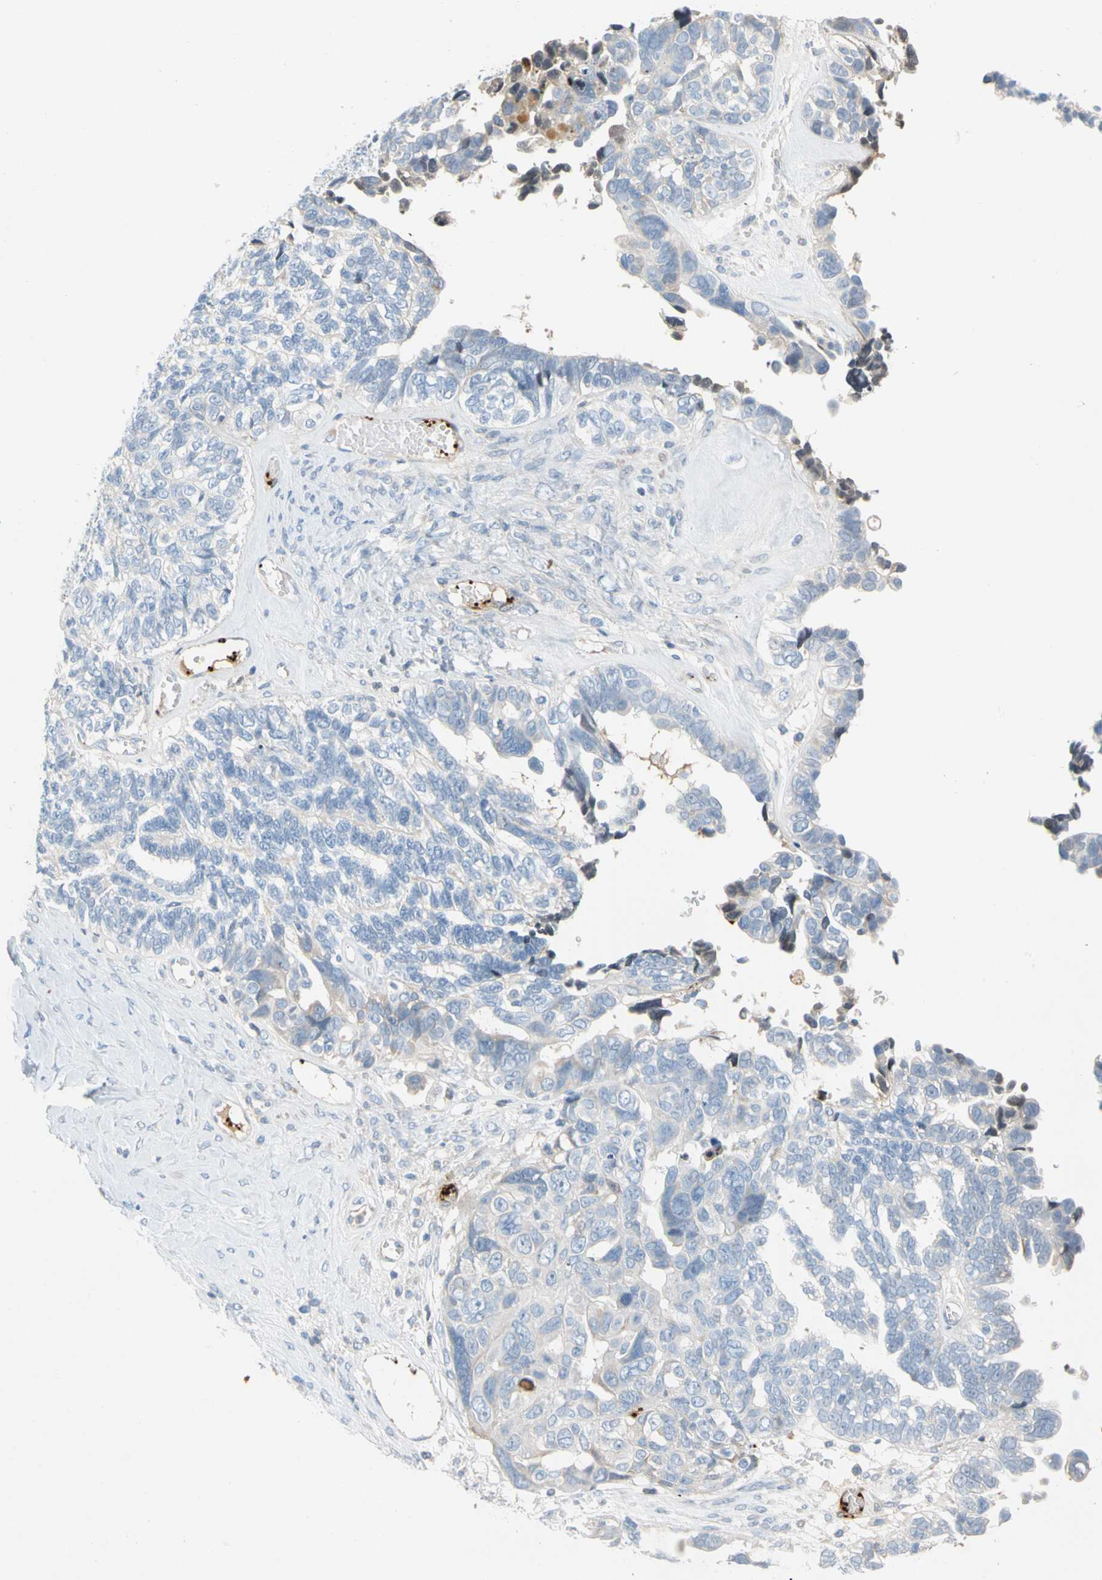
{"staining": {"intensity": "negative", "quantity": "none", "location": "none"}, "tissue": "ovarian cancer", "cell_type": "Tumor cells", "image_type": "cancer", "snomed": [{"axis": "morphology", "description": "Cystadenocarcinoma, serous, NOS"}, {"axis": "topography", "description": "Ovary"}], "caption": "Immunohistochemical staining of human ovarian serous cystadenocarcinoma exhibits no significant positivity in tumor cells.", "gene": "PPBP", "patient": {"sex": "female", "age": 79}}